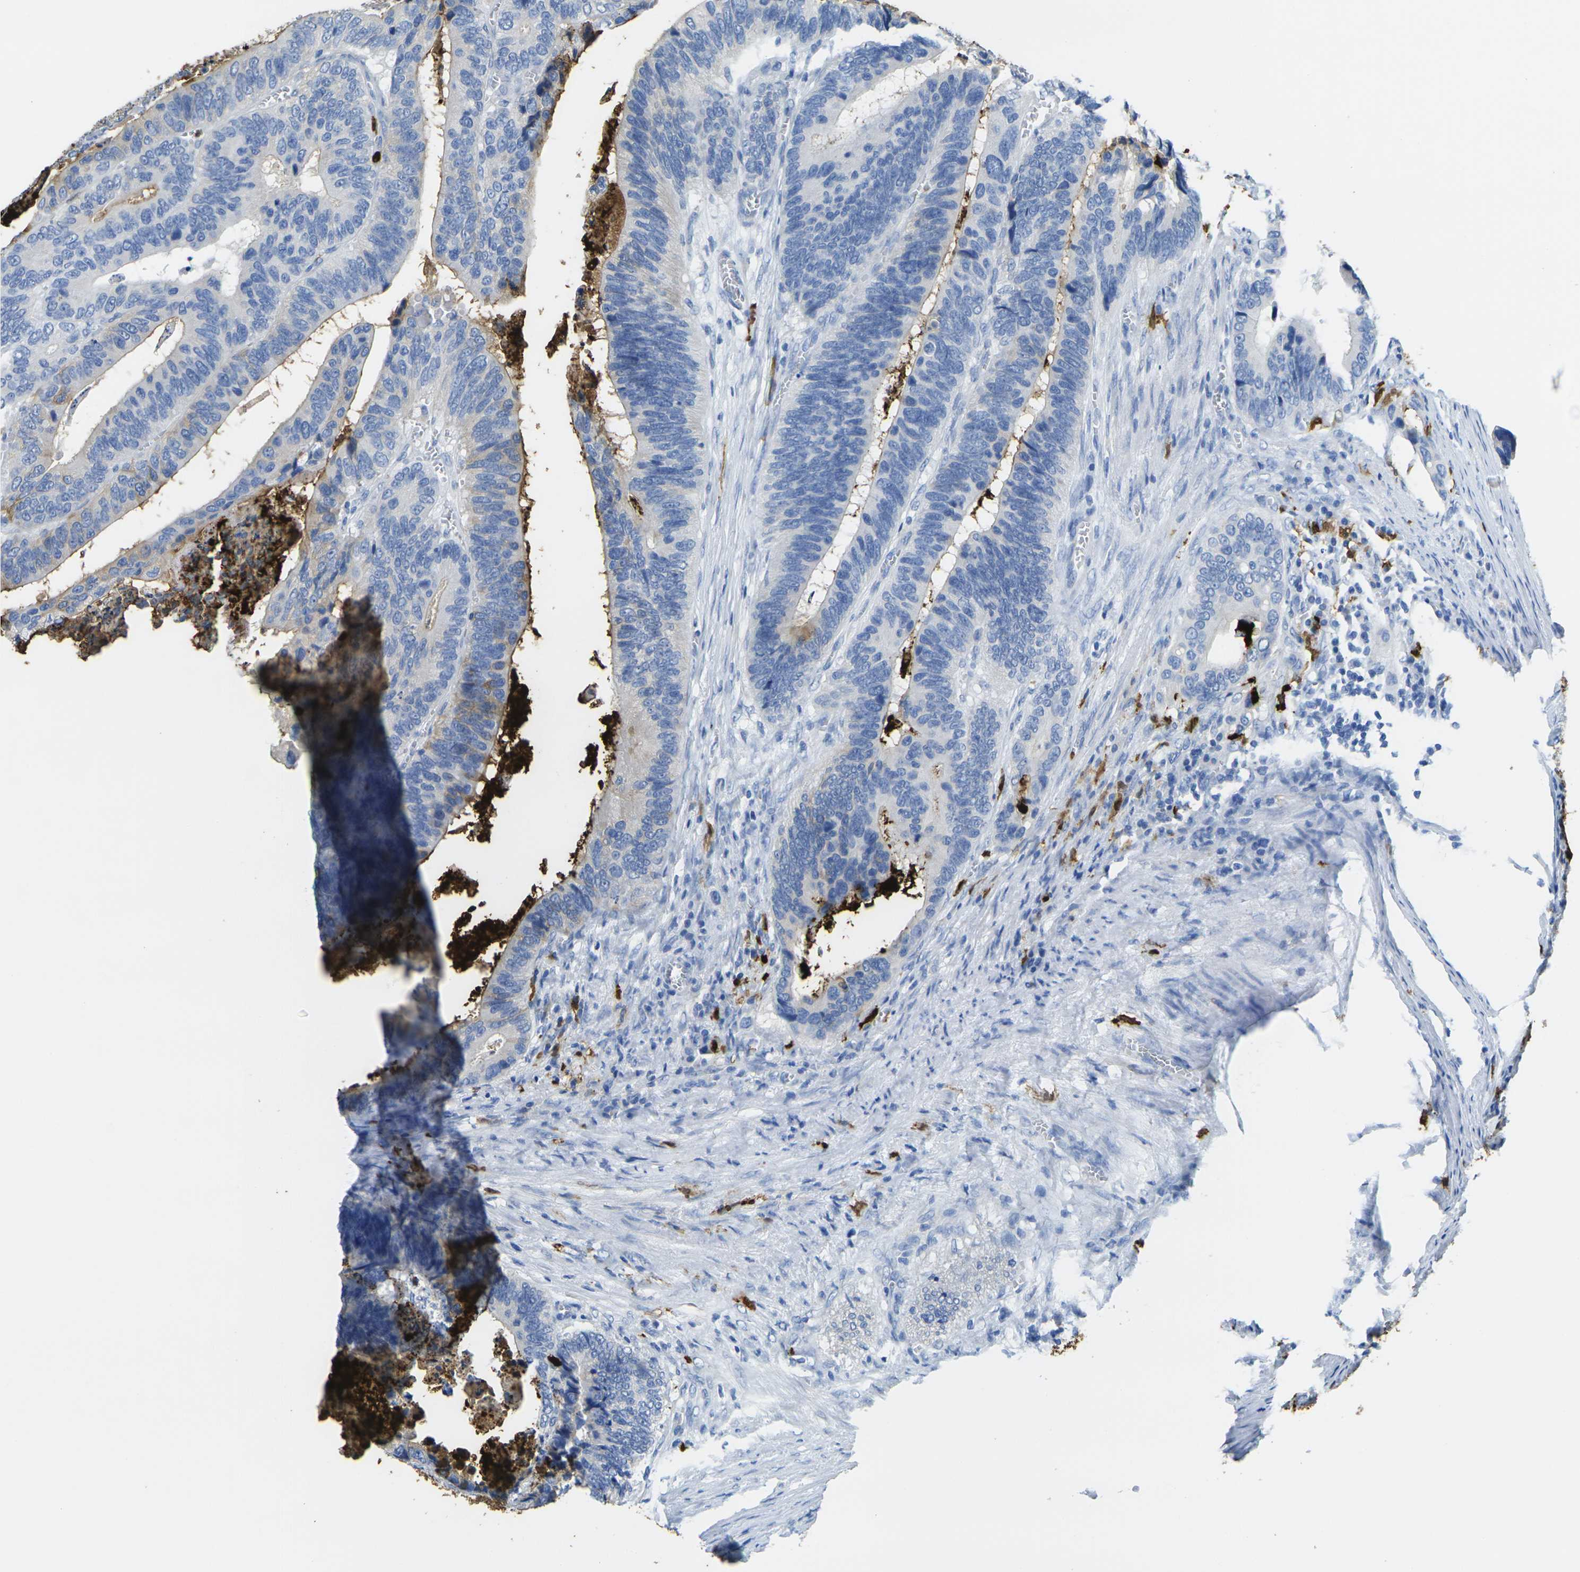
{"staining": {"intensity": "moderate", "quantity": "25%-75%", "location": "cytoplasmic/membranous"}, "tissue": "colorectal cancer", "cell_type": "Tumor cells", "image_type": "cancer", "snomed": [{"axis": "morphology", "description": "Adenocarcinoma, NOS"}, {"axis": "topography", "description": "Colon"}], "caption": "The immunohistochemical stain labels moderate cytoplasmic/membranous positivity in tumor cells of colorectal cancer tissue. (DAB (3,3'-diaminobenzidine) = brown stain, brightfield microscopy at high magnification).", "gene": "S100A9", "patient": {"sex": "male", "age": 72}}